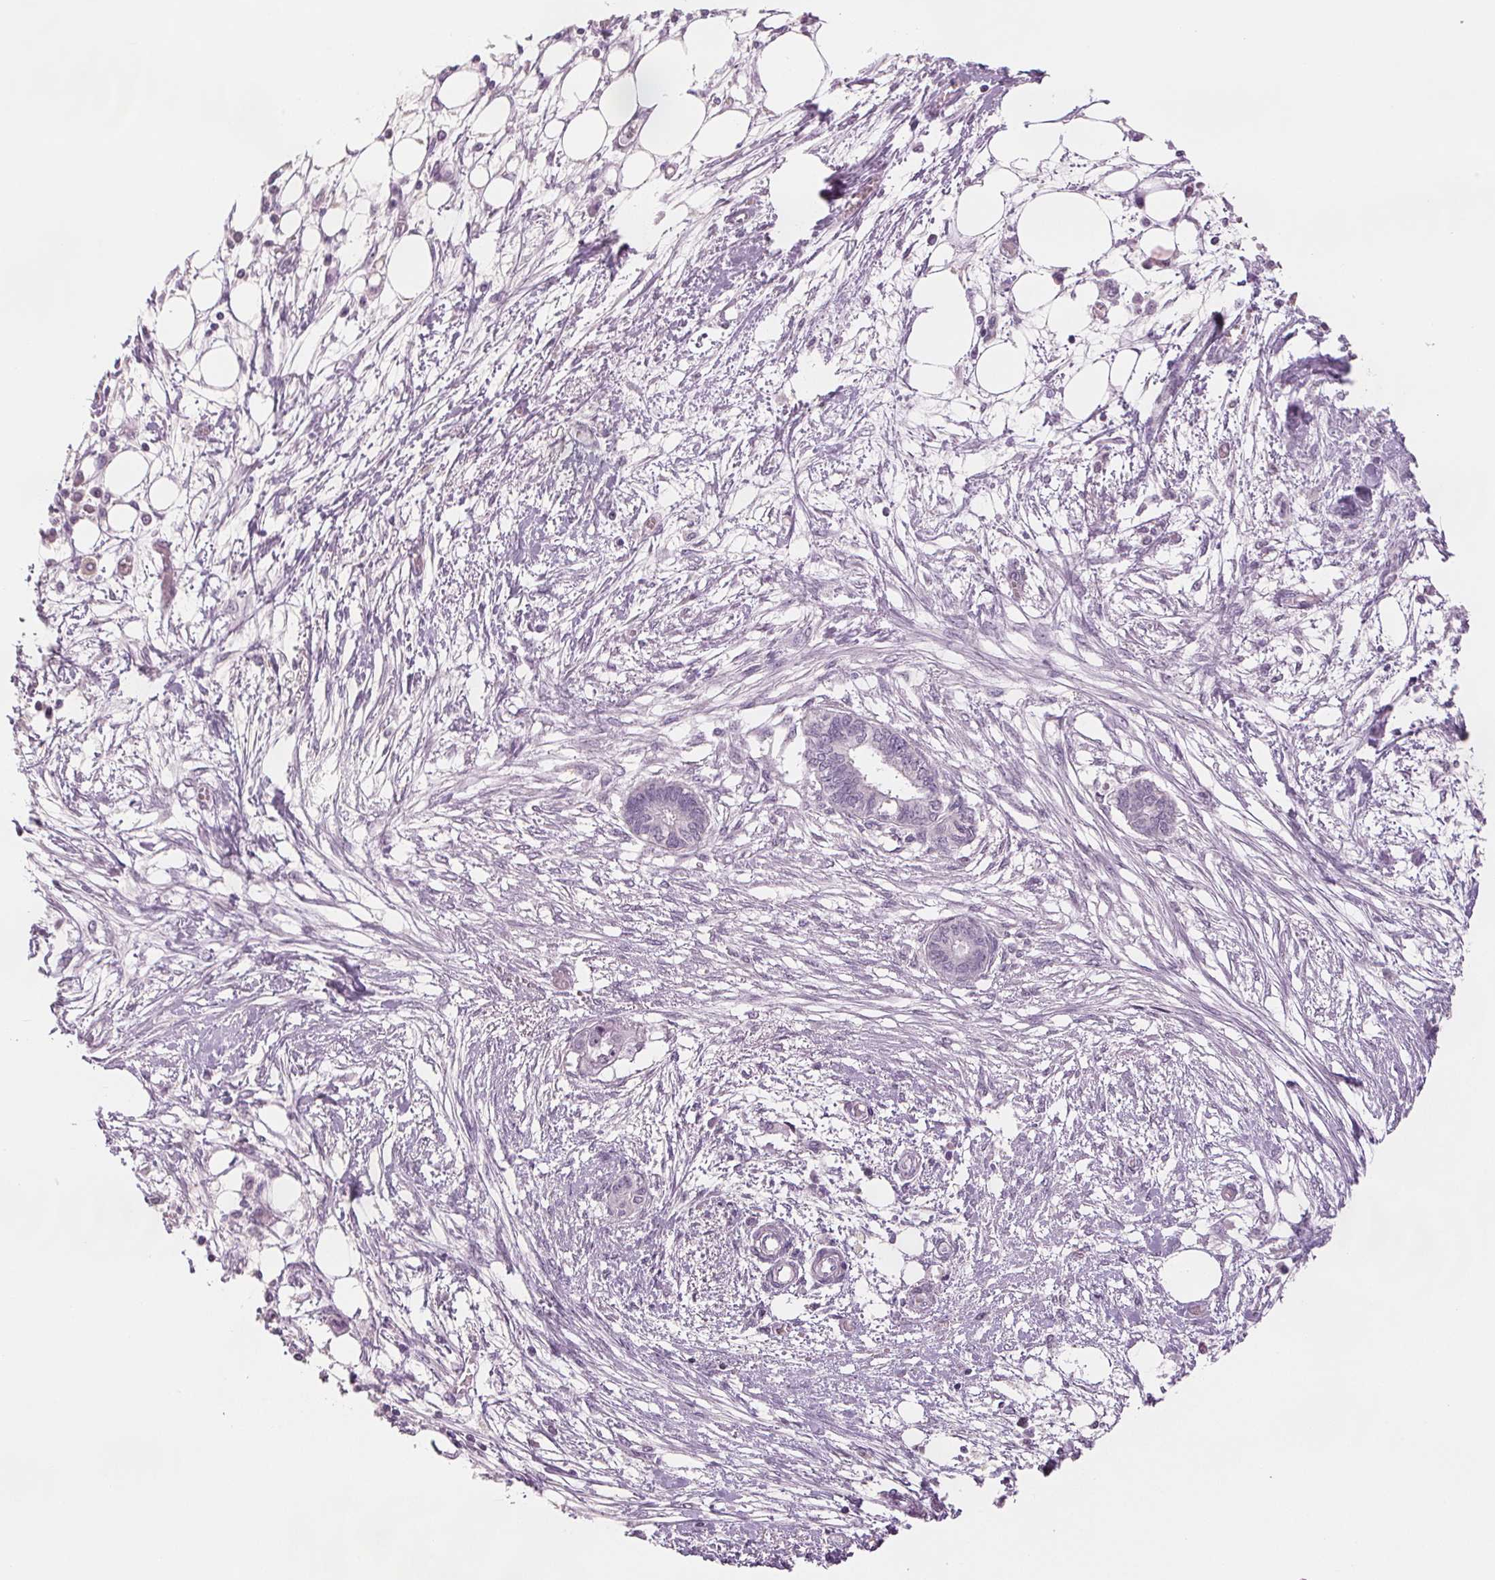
{"staining": {"intensity": "negative", "quantity": "none", "location": "none"}, "tissue": "endometrial cancer", "cell_type": "Tumor cells", "image_type": "cancer", "snomed": [{"axis": "morphology", "description": "Adenocarcinoma, NOS"}, {"axis": "morphology", "description": "Adenocarcinoma, metastatic, NOS"}, {"axis": "topography", "description": "Adipose tissue"}, {"axis": "topography", "description": "Endometrium"}], "caption": "The immunohistochemistry (IHC) photomicrograph has no significant positivity in tumor cells of endometrial adenocarcinoma tissue. The staining was performed using DAB (3,3'-diaminobenzidine) to visualize the protein expression in brown, while the nuclei were stained in blue with hematoxylin (Magnification: 20x).", "gene": "SCGN", "patient": {"sex": "female", "age": 67}}